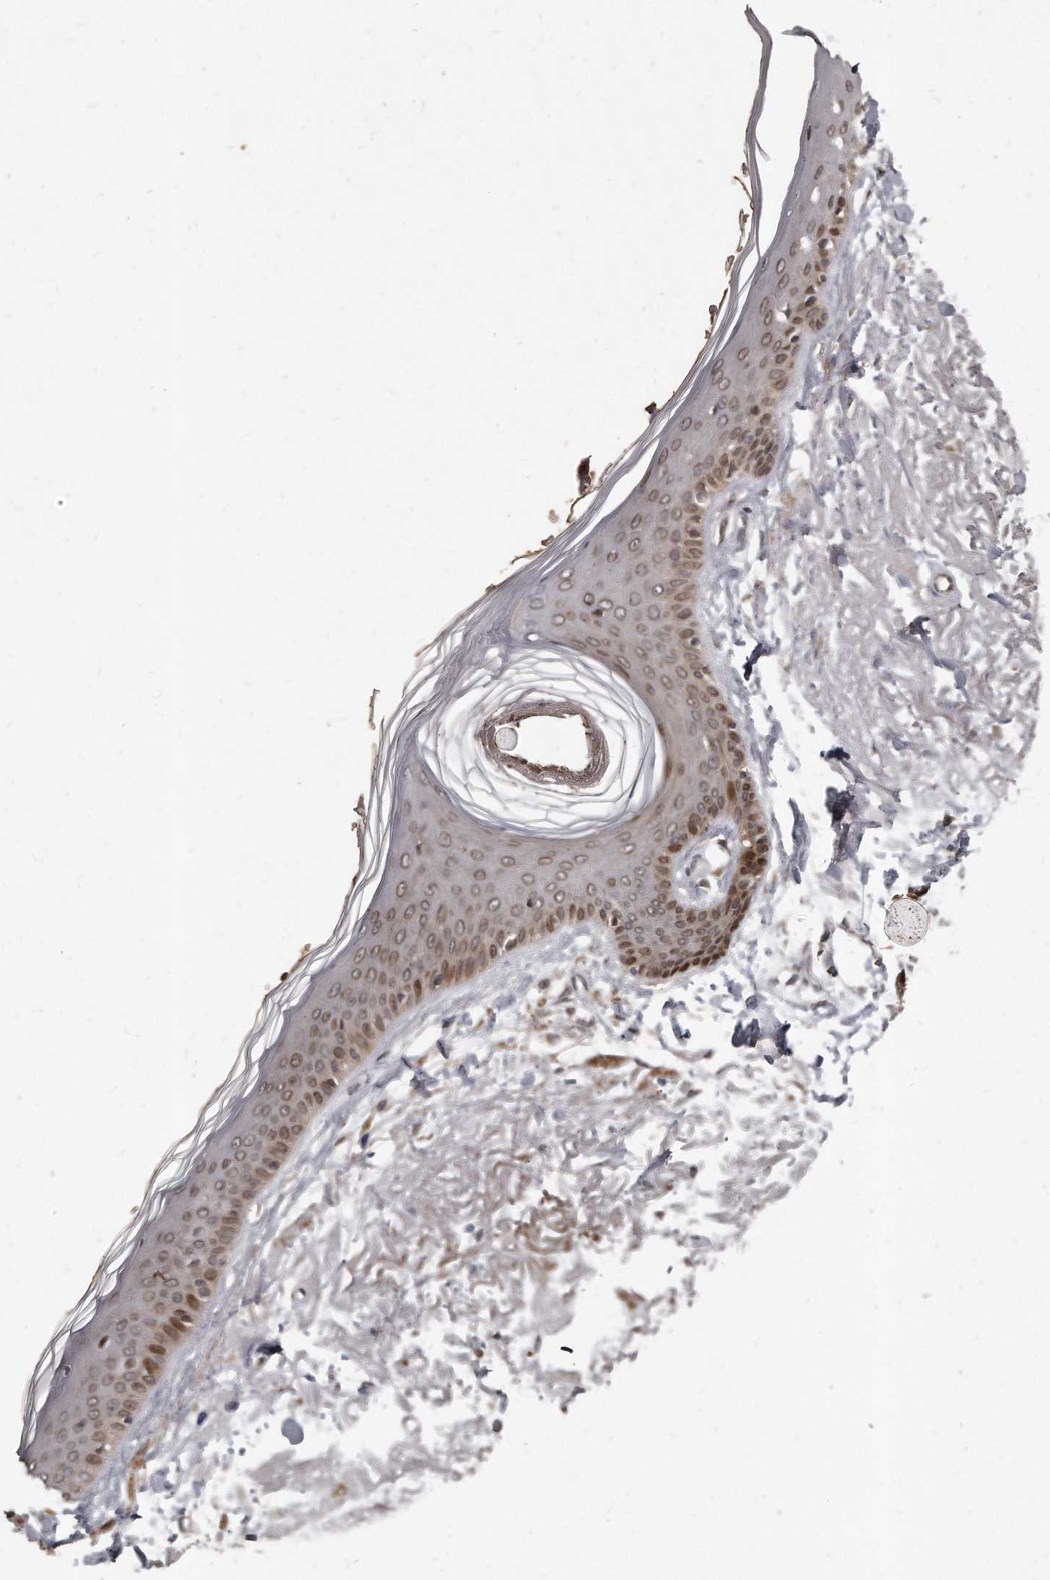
{"staining": {"intensity": "negative", "quantity": "none", "location": "none"}, "tissue": "skin", "cell_type": "Fibroblasts", "image_type": "normal", "snomed": [{"axis": "morphology", "description": "Normal tissue, NOS"}, {"axis": "topography", "description": "Skin"}, {"axis": "topography", "description": "Skeletal muscle"}], "caption": "An image of human skin is negative for staining in fibroblasts. (Brightfield microscopy of DAB (3,3'-diaminobenzidine) immunohistochemistry at high magnification).", "gene": "GCH1", "patient": {"sex": "male", "age": 83}}